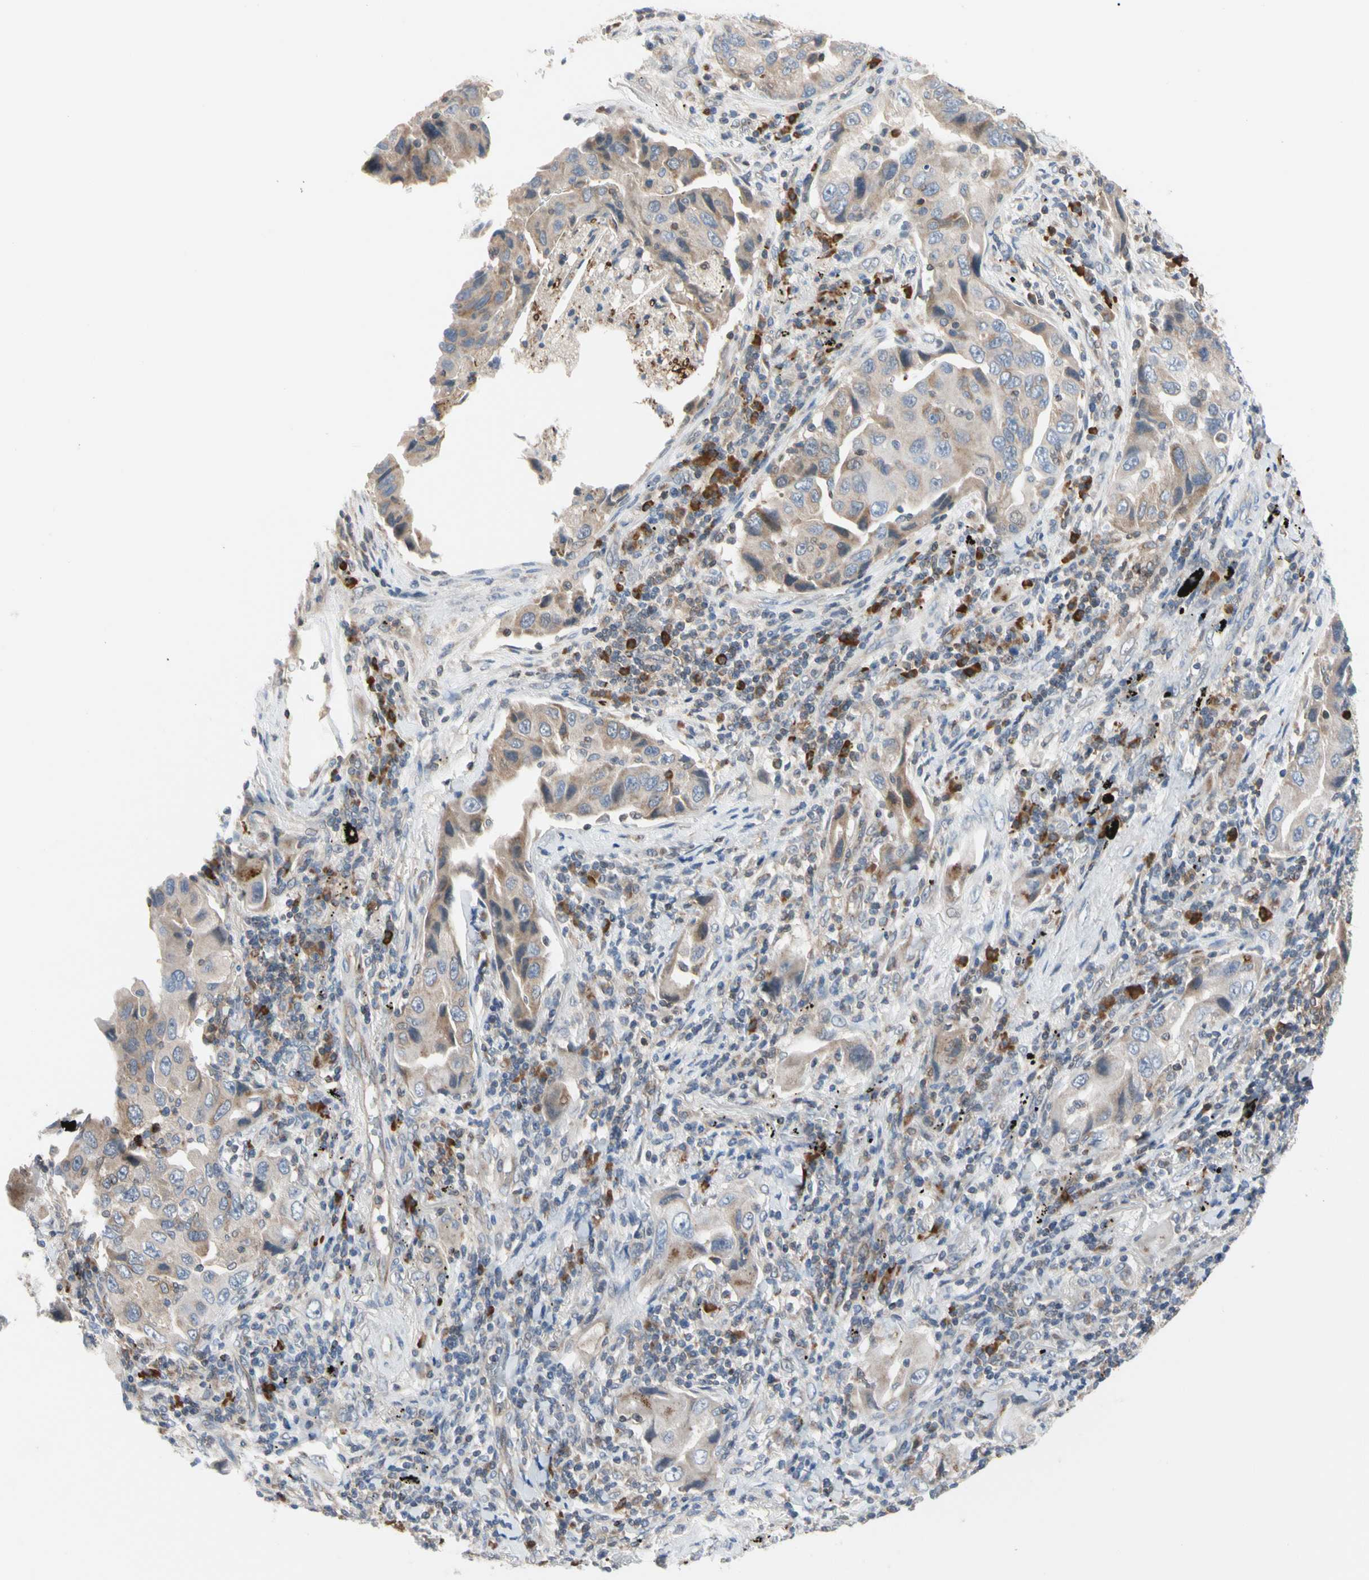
{"staining": {"intensity": "moderate", "quantity": "25%-75%", "location": "cytoplasmic/membranous"}, "tissue": "lung cancer", "cell_type": "Tumor cells", "image_type": "cancer", "snomed": [{"axis": "morphology", "description": "Adenocarcinoma, NOS"}, {"axis": "topography", "description": "Lung"}], "caption": "A brown stain shows moderate cytoplasmic/membranous staining of a protein in human lung cancer tumor cells. (Stains: DAB in brown, nuclei in blue, Microscopy: brightfield microscopy at high magnification).", "gene": "MCL1", "patient": {"sex": "female", "age": 65}}